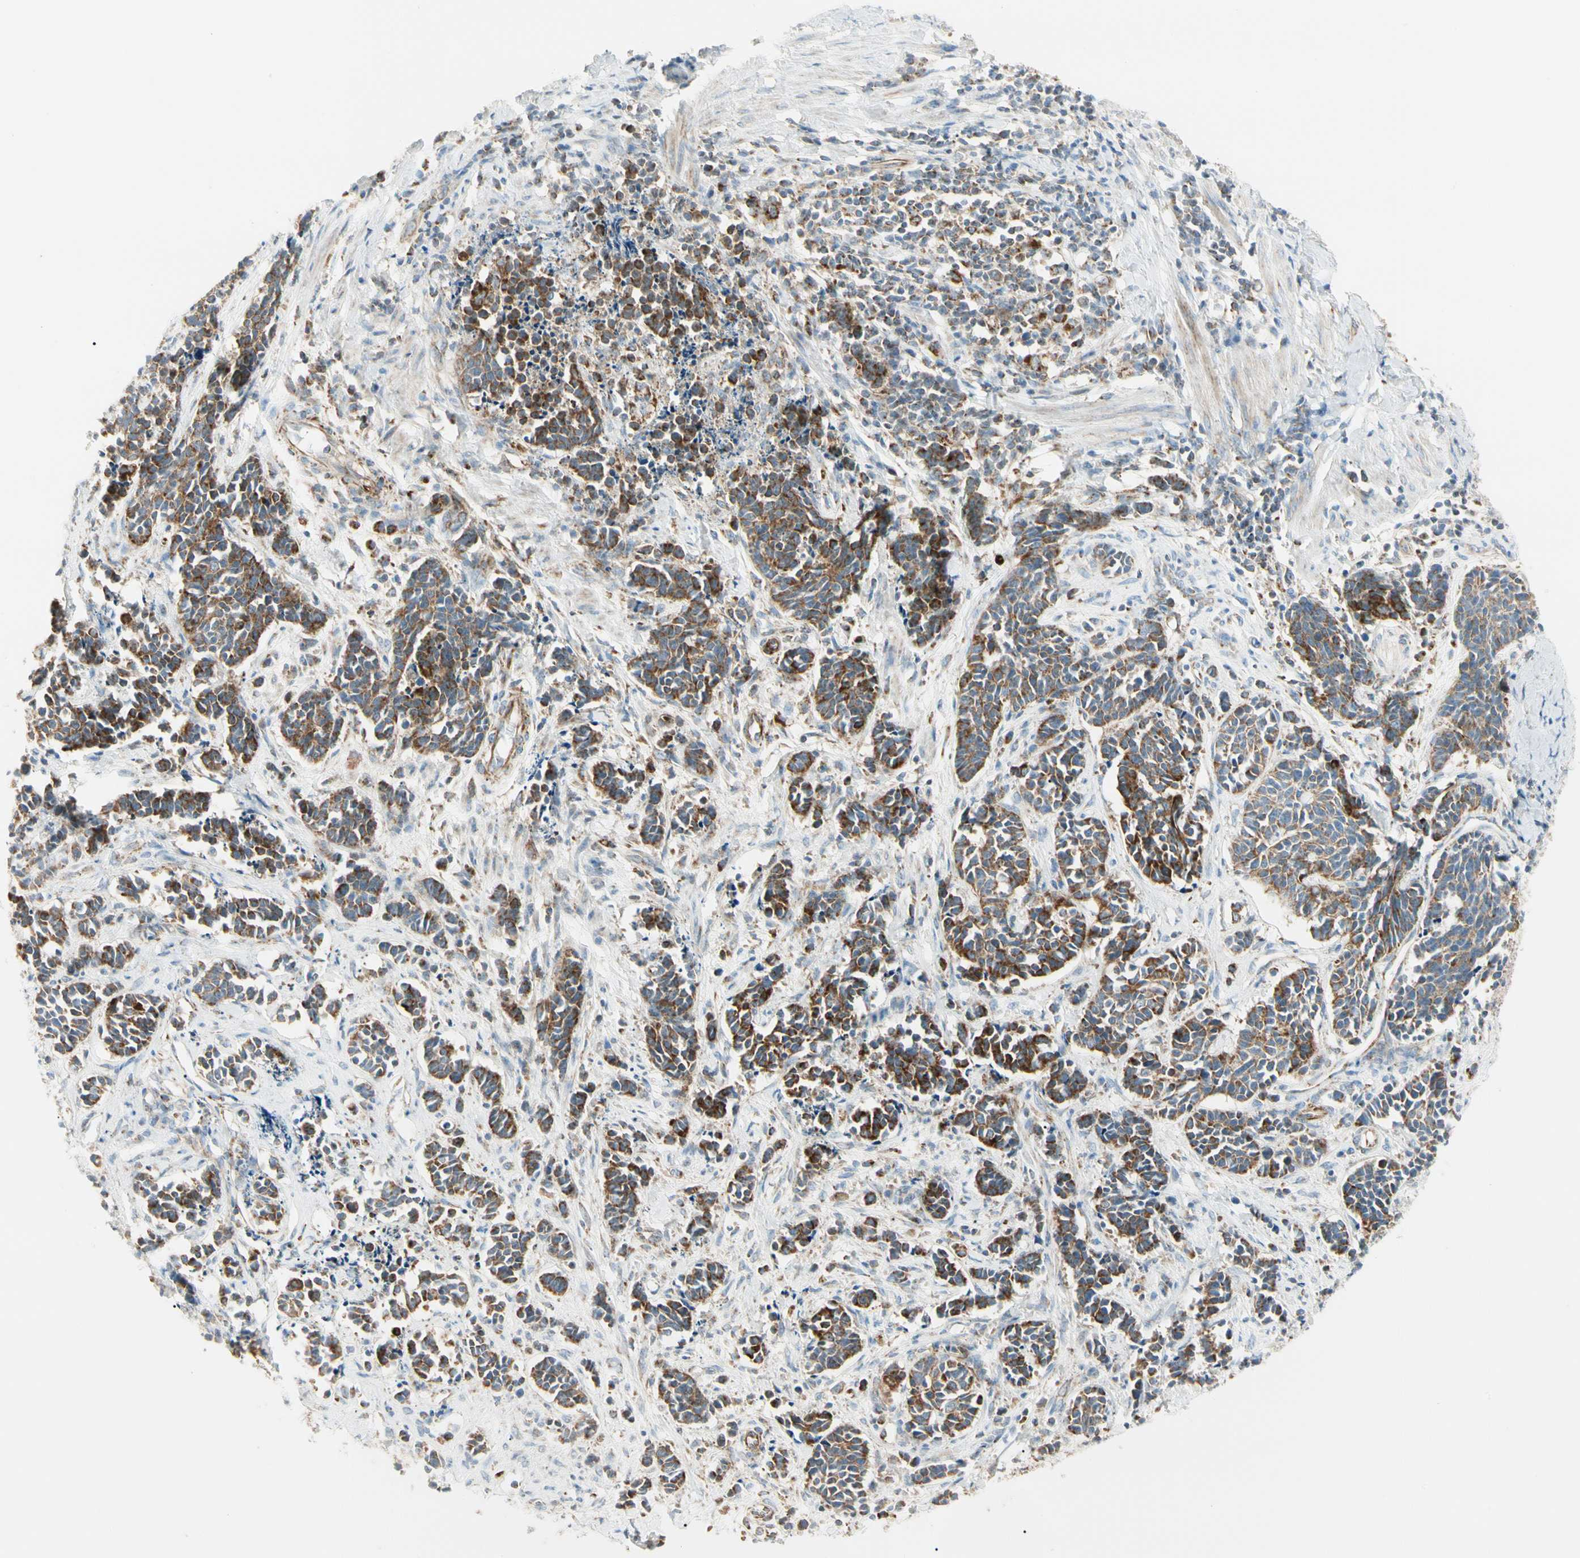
{"staining": {"intensity": "strong", "quantity": ">75%", "location": "cytoplasmic/membranous"}, "tissue": "cervical cancer", "cell_type": "Tumor cells", "image_type": "cancer", "snomed": [{"axis": "morphology", "description": "Squamous cell carcinoma, NOS"}, {"axis": "topography", "description": "Cervix"}], "caption": "High-magnification brightfield microscopy of cervical cancer stained with DAB (3,3'-diaminobenzidine) (brown) and counterstained with hematoxylin (blue). tumor cells exhibit strong cytoplasmic/membranous positivity is identified in about>75% of cells.", "gene": "TBC1D10A", "patient": {"sex": "female", "age": 35}}